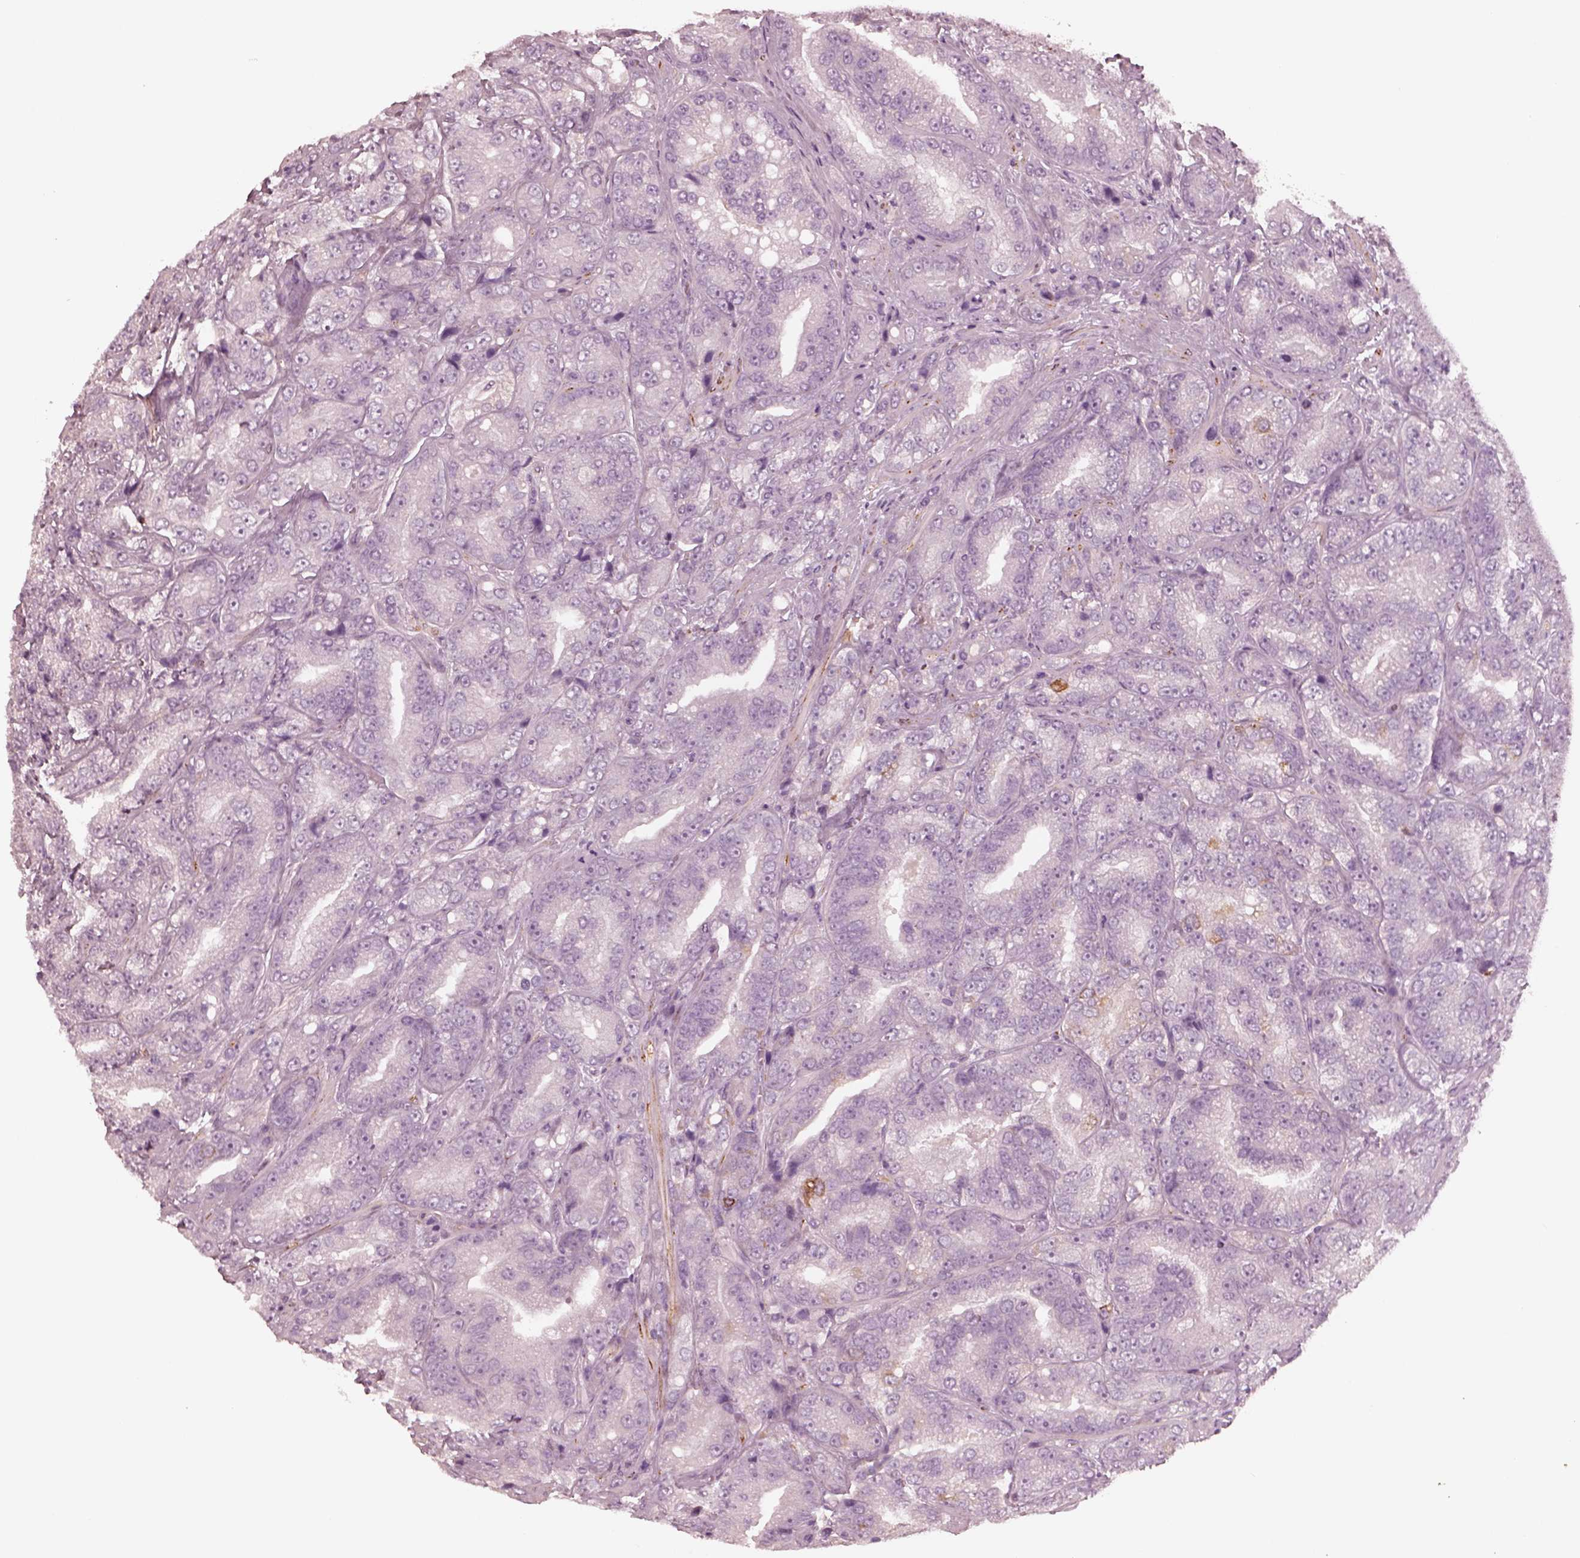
{"staining": {"intensity": "negative", "quantity": "none", "location": "none"}, "tissue": "prostate cancer", "cell_type": "Tumor cells", "image_type": "cancer", "snomed": [{"axis": "morphology", "description": "Adenocarcinoma, NOS"}, {"axis": "topography", "description": "Prostate"}], "caption": "This image is of prostate cancer stained with immunohistochemistry to label a protein in brown with the nuclei are counter-stained blue. There is no staining in tumor cells.", "gene": "DNAAF9", "patient": {"sex": "male", "age": 63}}